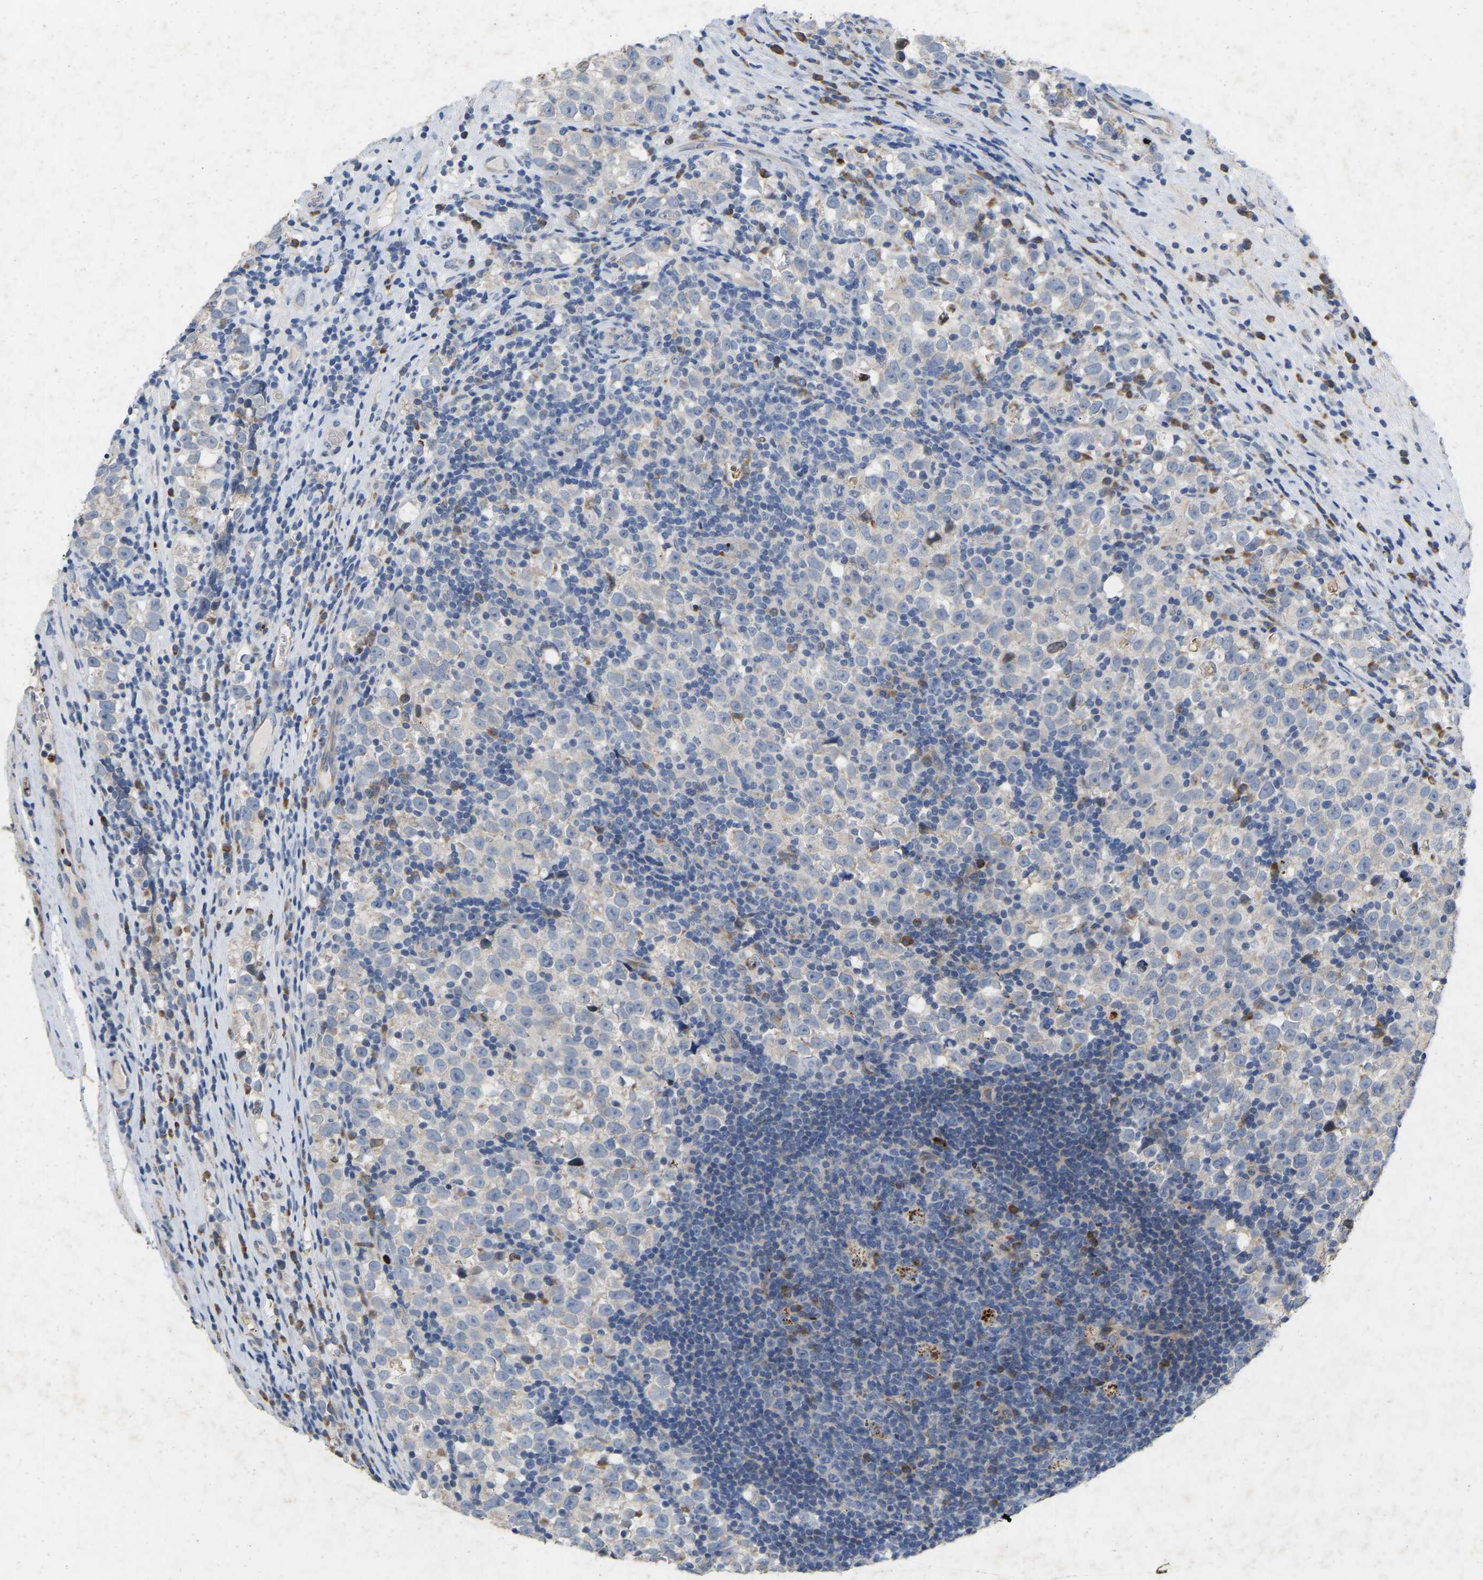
{"staining": {"intensity": "negative", "quantity": "none", "location": "none"}, "tissue": "testis cancer", "cell_type": "Tumor cells", "image_type": "cancer", "snomed": [{"axis": "morphology", "description": "Normal tissue, NOS"}, {"axis": "morphology", "description": "Seminoma, NOS"}, {"axis": "topography", "description": "Testis"}], "caption": "Immunohistochemical staining of seminoma (testis) demonstrates no significant staining in tumor cells.", "gene": "RHEB", "patient": {"sex": "male", "age": 43}}